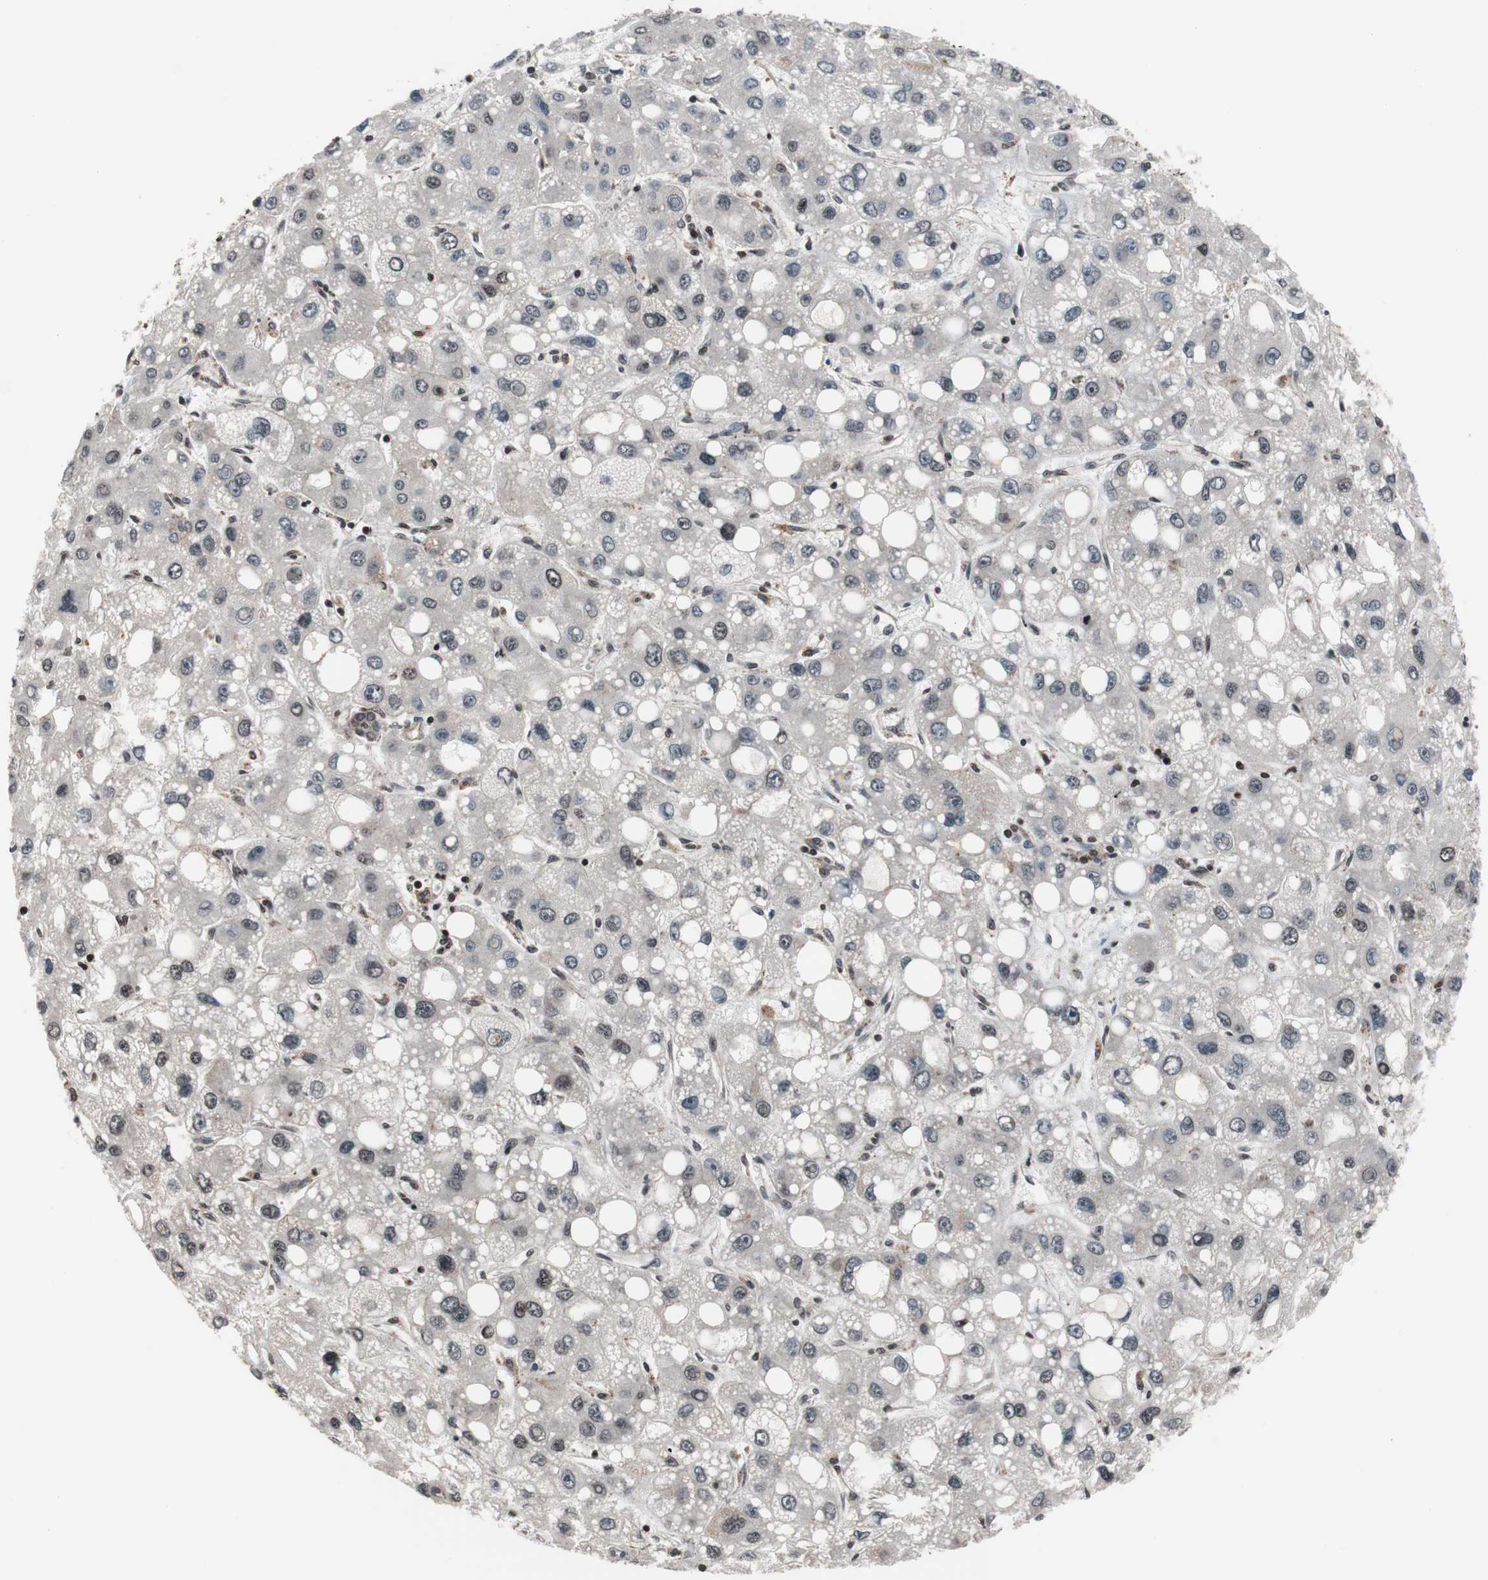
{"staining": {"intensity": "negative", "quantity": "none", "location": "none"}, "tissue": "liver cancer", "cell_type": "Tumor cells", "image_type": "cancer", "snomed": [{"axis": "morphology", "description": "Carcinoma, Hepatocellular, NOS"}, {"axis": "topography", "description": "Liver"}], "caption": "DAB immunohistochemical staining of human hepatocellular carcinoma (liver) reveals no significant staining in tumor cells. (Stains: DAB IHC with hematoxylin counter stain, Microscopy: brightfield microscopy at high magnification).", "gene": "RFC1", "patient": {"sex": "male", "age": 55}}